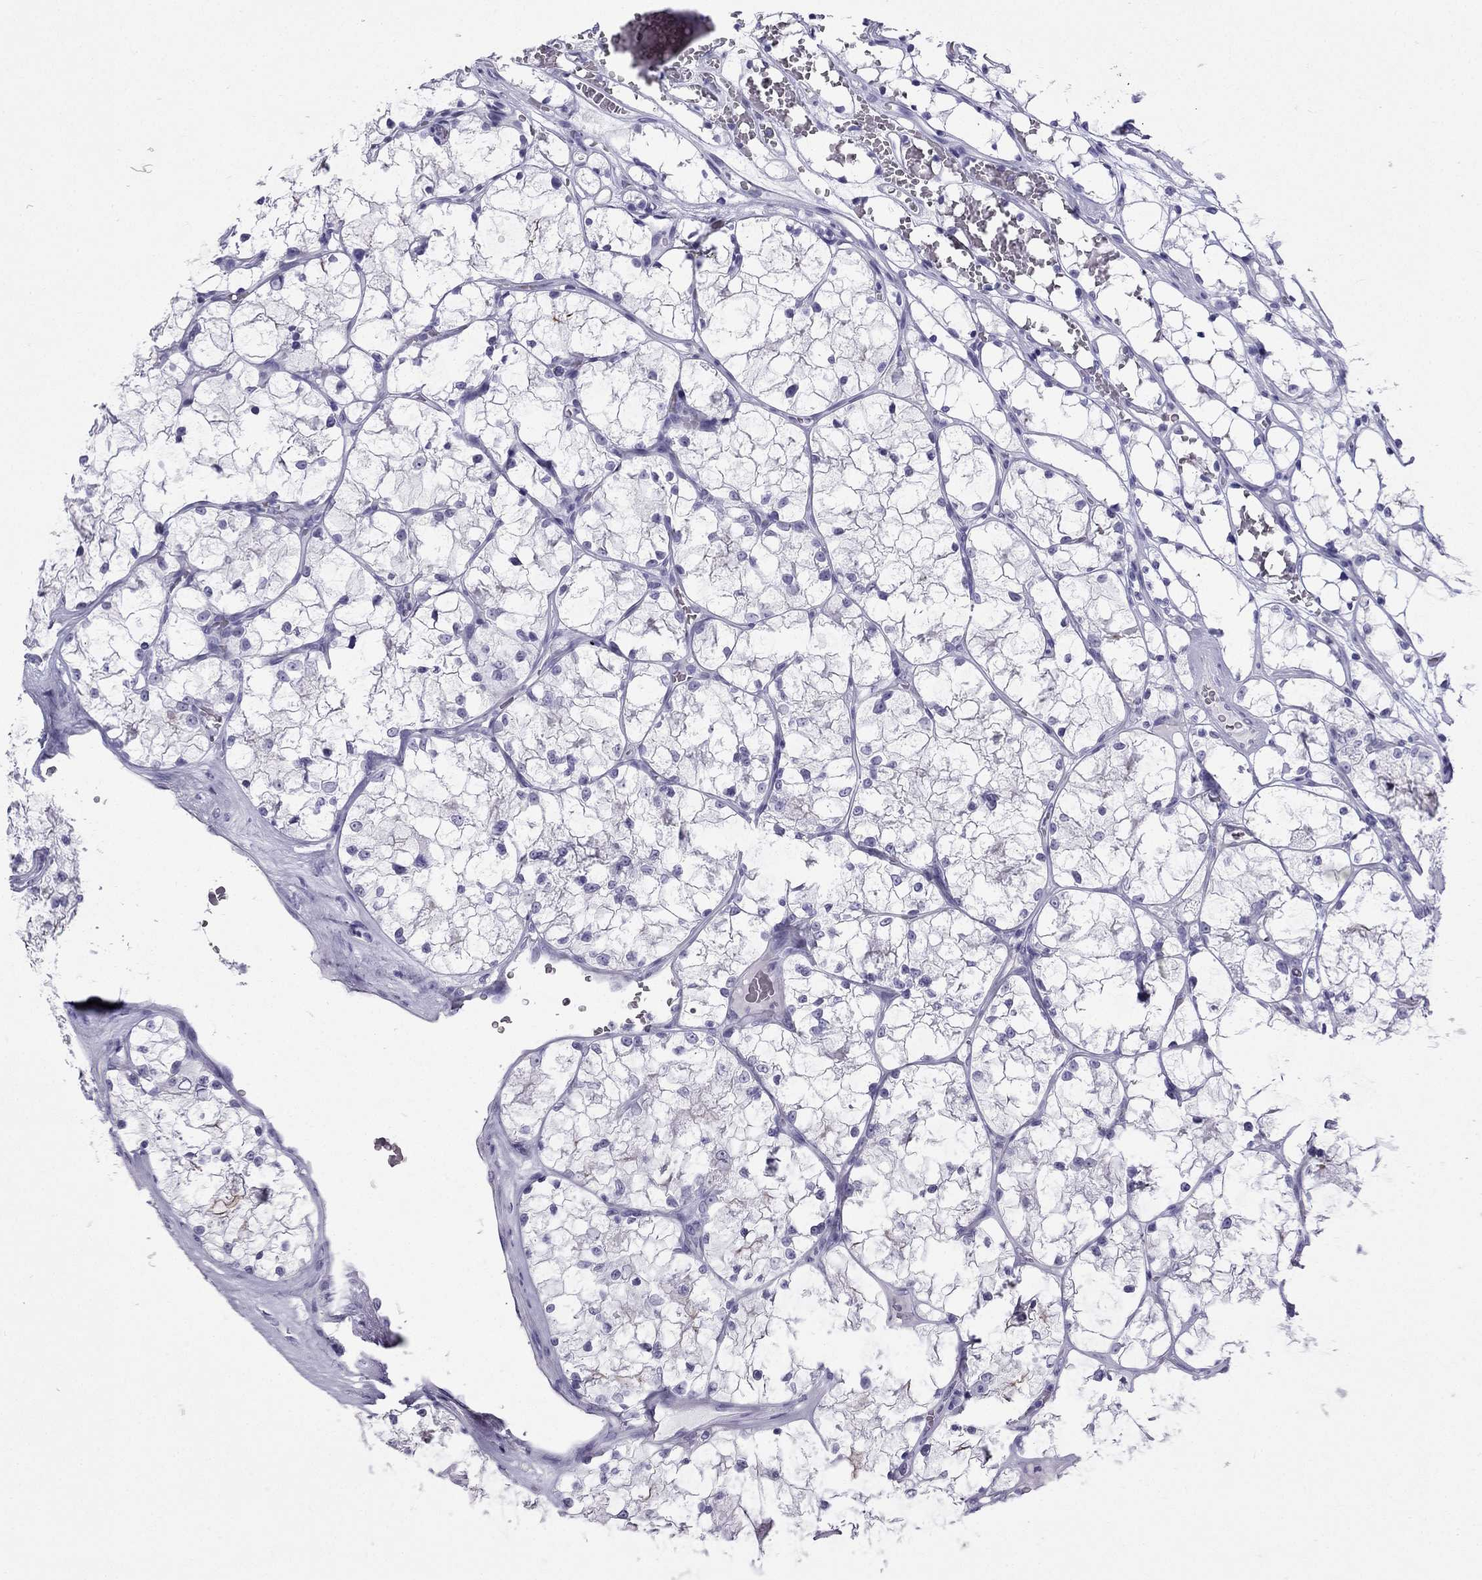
{"staining": {"intensity": "negative", "quantity": "none", "location": "none"}, "tissue": "renal cancer", "cell_type": "Tumor cells", "image_type": "cancer", "snomed": [{"axis": "morphology", "description": "Adenocarcinoma, NOS"}, {"axis": "topography", "description": "Kidney"}], "caption": "The histopathology image displays no staining of tumor cells in renal cancer. (DAB (3,3'-diaminobenzidine) immunohistochemistry (IHC), high magnification).", "gene": "GJA8", "patient": {"sex": "female", "age": 69}}